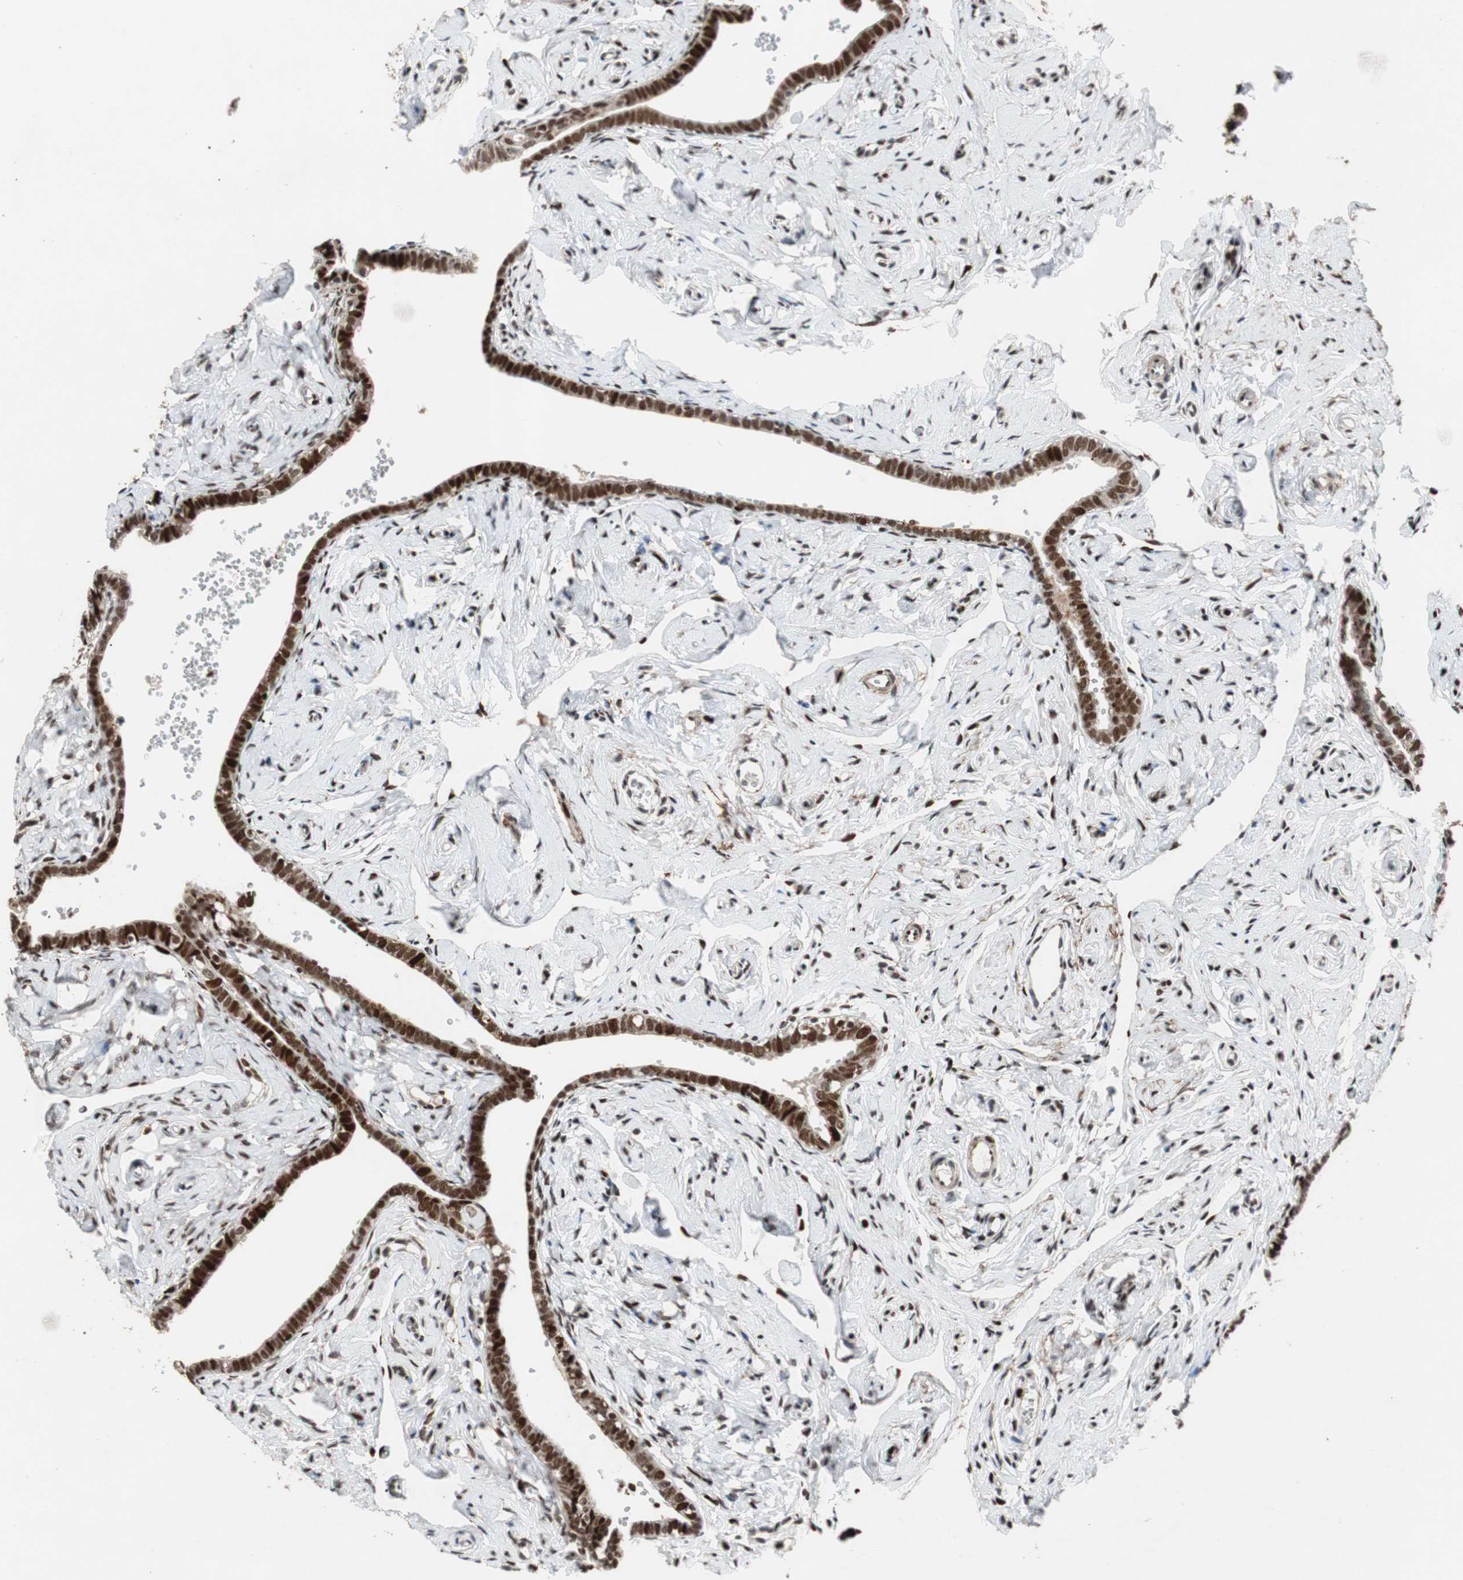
{"staining": {"intensity": "strong", "quantity": ">75%", "location": "nuclear"}, "tissue": "fallopian tube", "cell_type": "Glandular cells", "image_type": "normal", "snomed": [{"axis": "morphology", "description": "Normal tissue, NOS"}, {"axis": "topography", "description": "Fallopian tube"}], "caption": "Immunohistochemical staining of benign fallopian tube shows strong nuclear protein positivity in approximately >75% of glandular cells. The protein is shown in brown color, while the nuclei are stained blue.", "gene": "NBL1", "patient": {"sex": "female", "age": 71}}